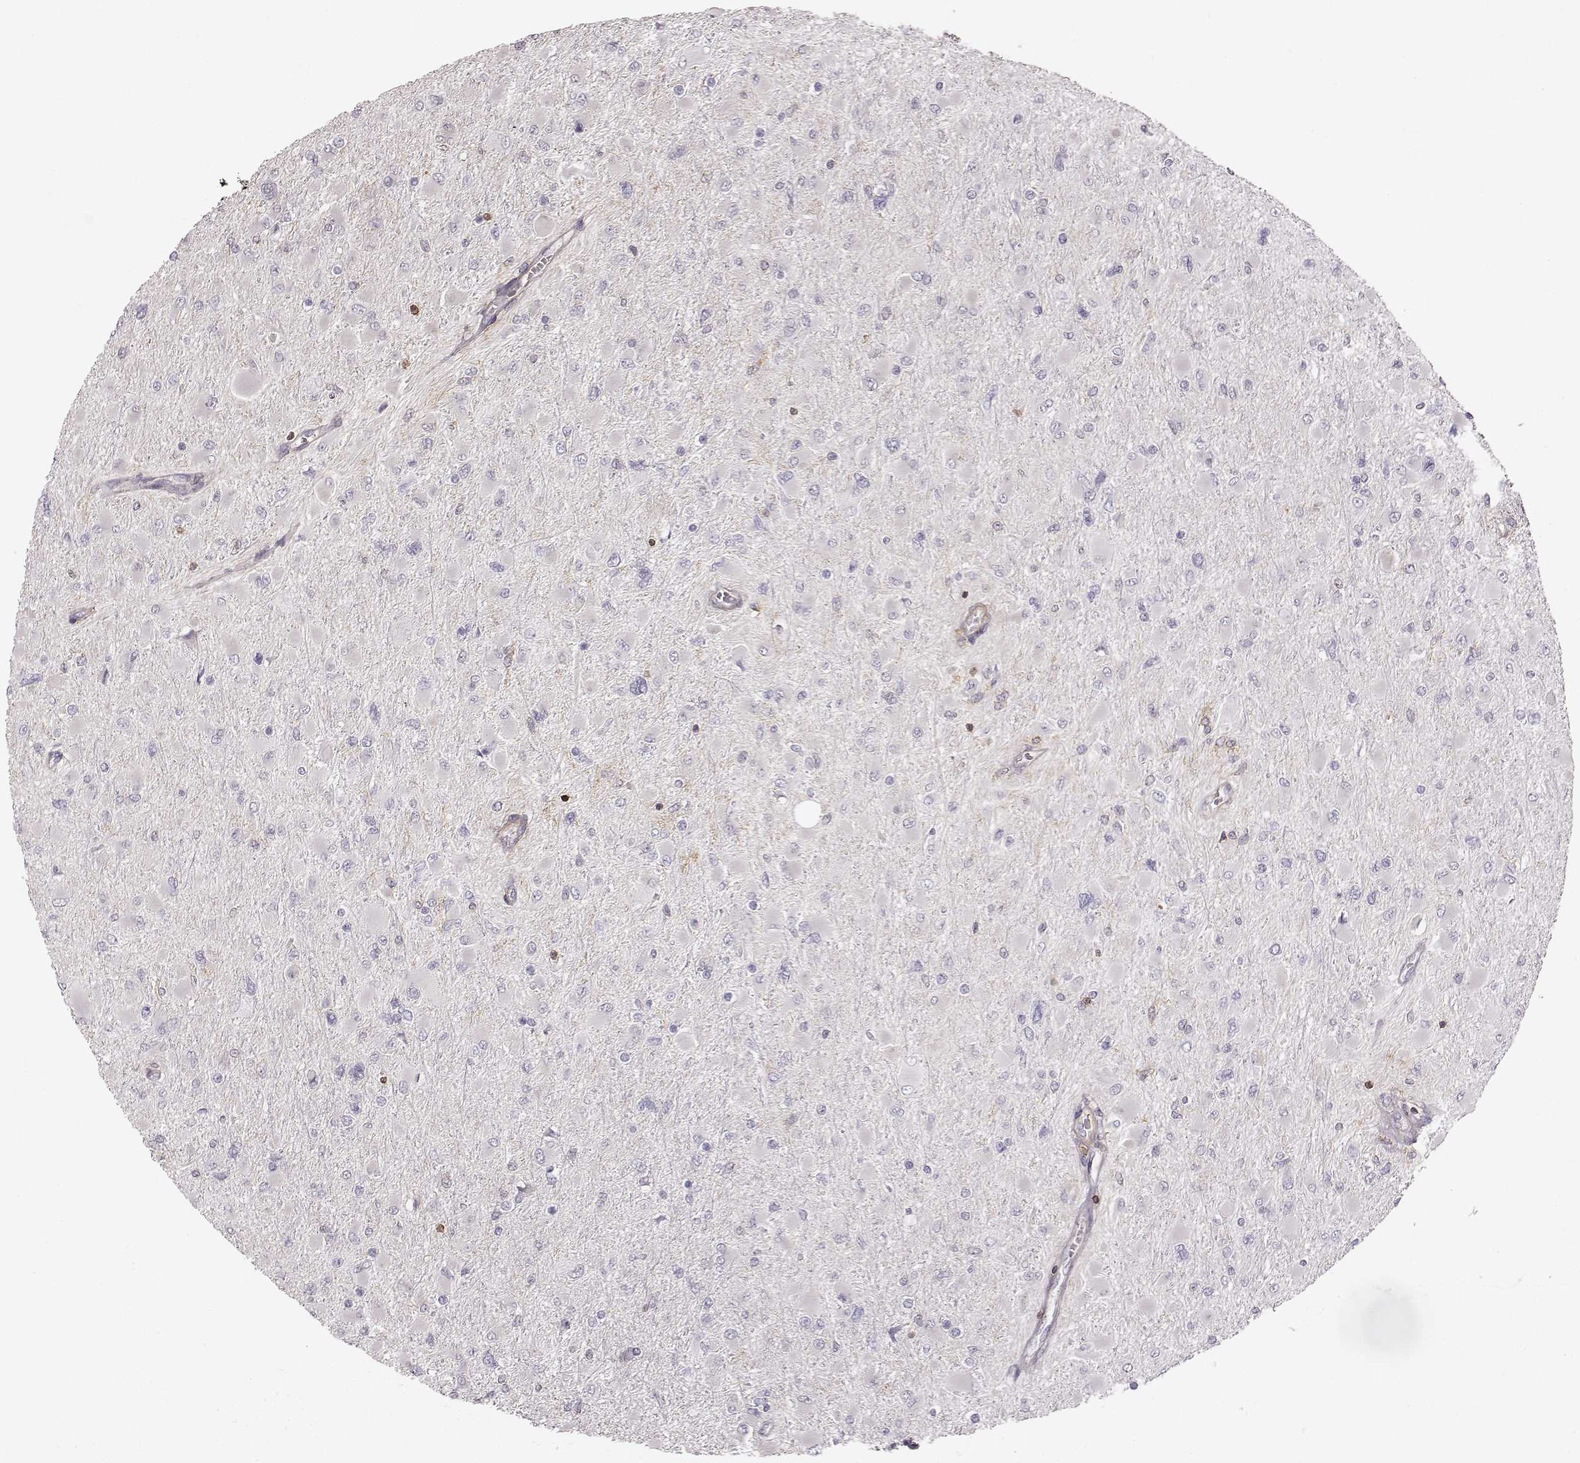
{"staining": {"intensity": "negative", "quantity": "none", "location": "none"}, "tissue": "glioma", "cell_type": "Tumor cells", "image_type": "cancer", "snomed": [{"axis": "morphology", "description": "Glioma, malignant, High grade"}, {"axis": "topography", "description": "Cerebral cortex"}], "caption": "This is an IHC histopathology image of human glioma. There is no expression in tumor cells.", "gene": "ZYX", "patient": {"sex": "female", "age": 36}}